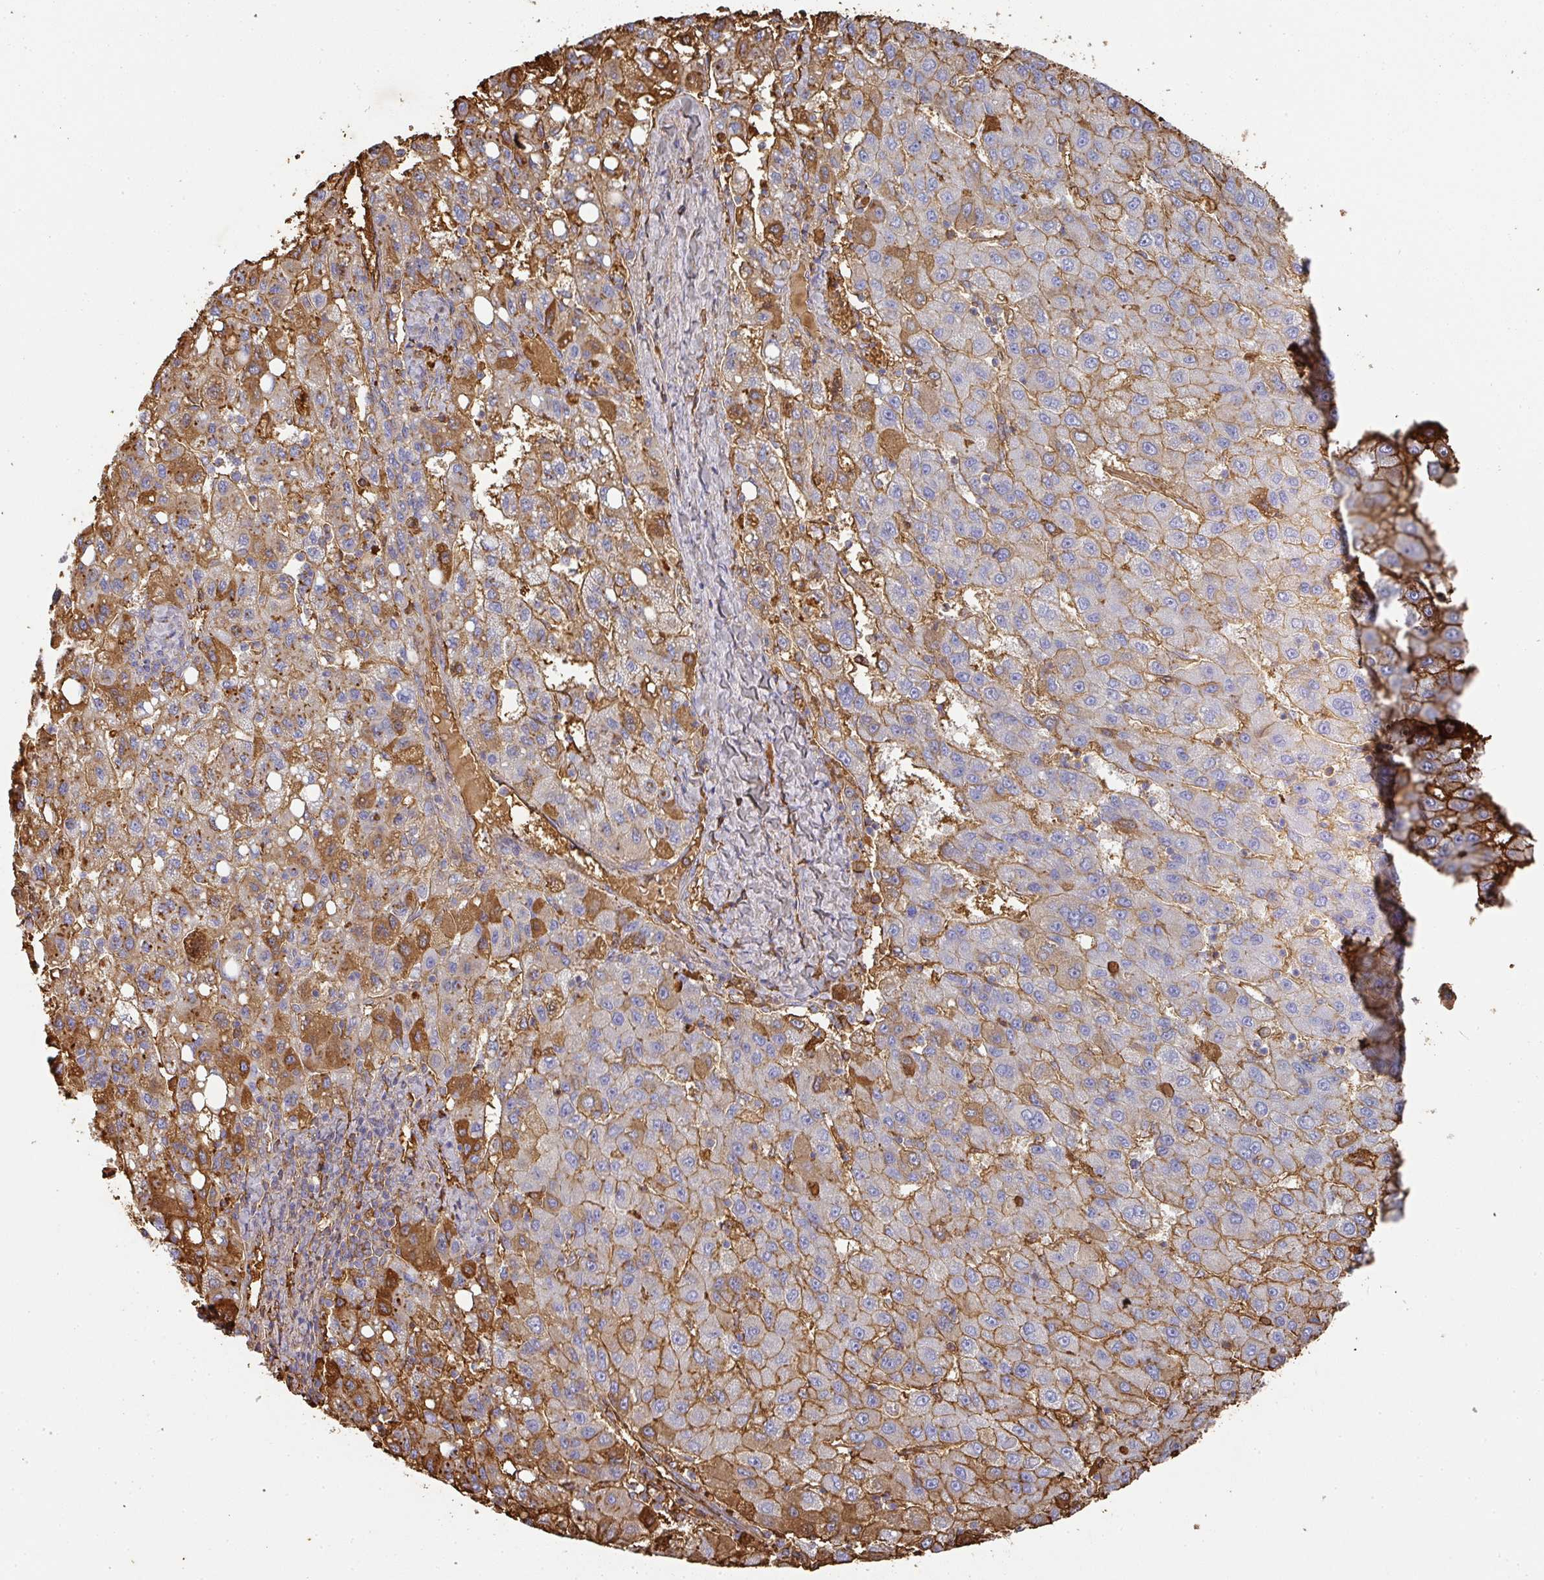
{"staining": {"intensity": "moderate", "quantity": "25%-75%", "location": "cytoplasmic/membranous"}, "tissue": "liver cancer", "cell_type": "Tumor cells", "image_type": "cancer", "snomed": [{"axis": "morphology", "description": "Carcinoma, Hepatocellular, NOS"}, {"axis": "topography", "description": "Liver"}], "caption": "Liver cancer (hepatocellular carcinoma) stained with a brown dye displays moderate cytoplasmic/membranous positive expression in approximately 25%-75% of tumor cells.", "gene": "ALB", "patient": {"sex": "female", "age": 82}}